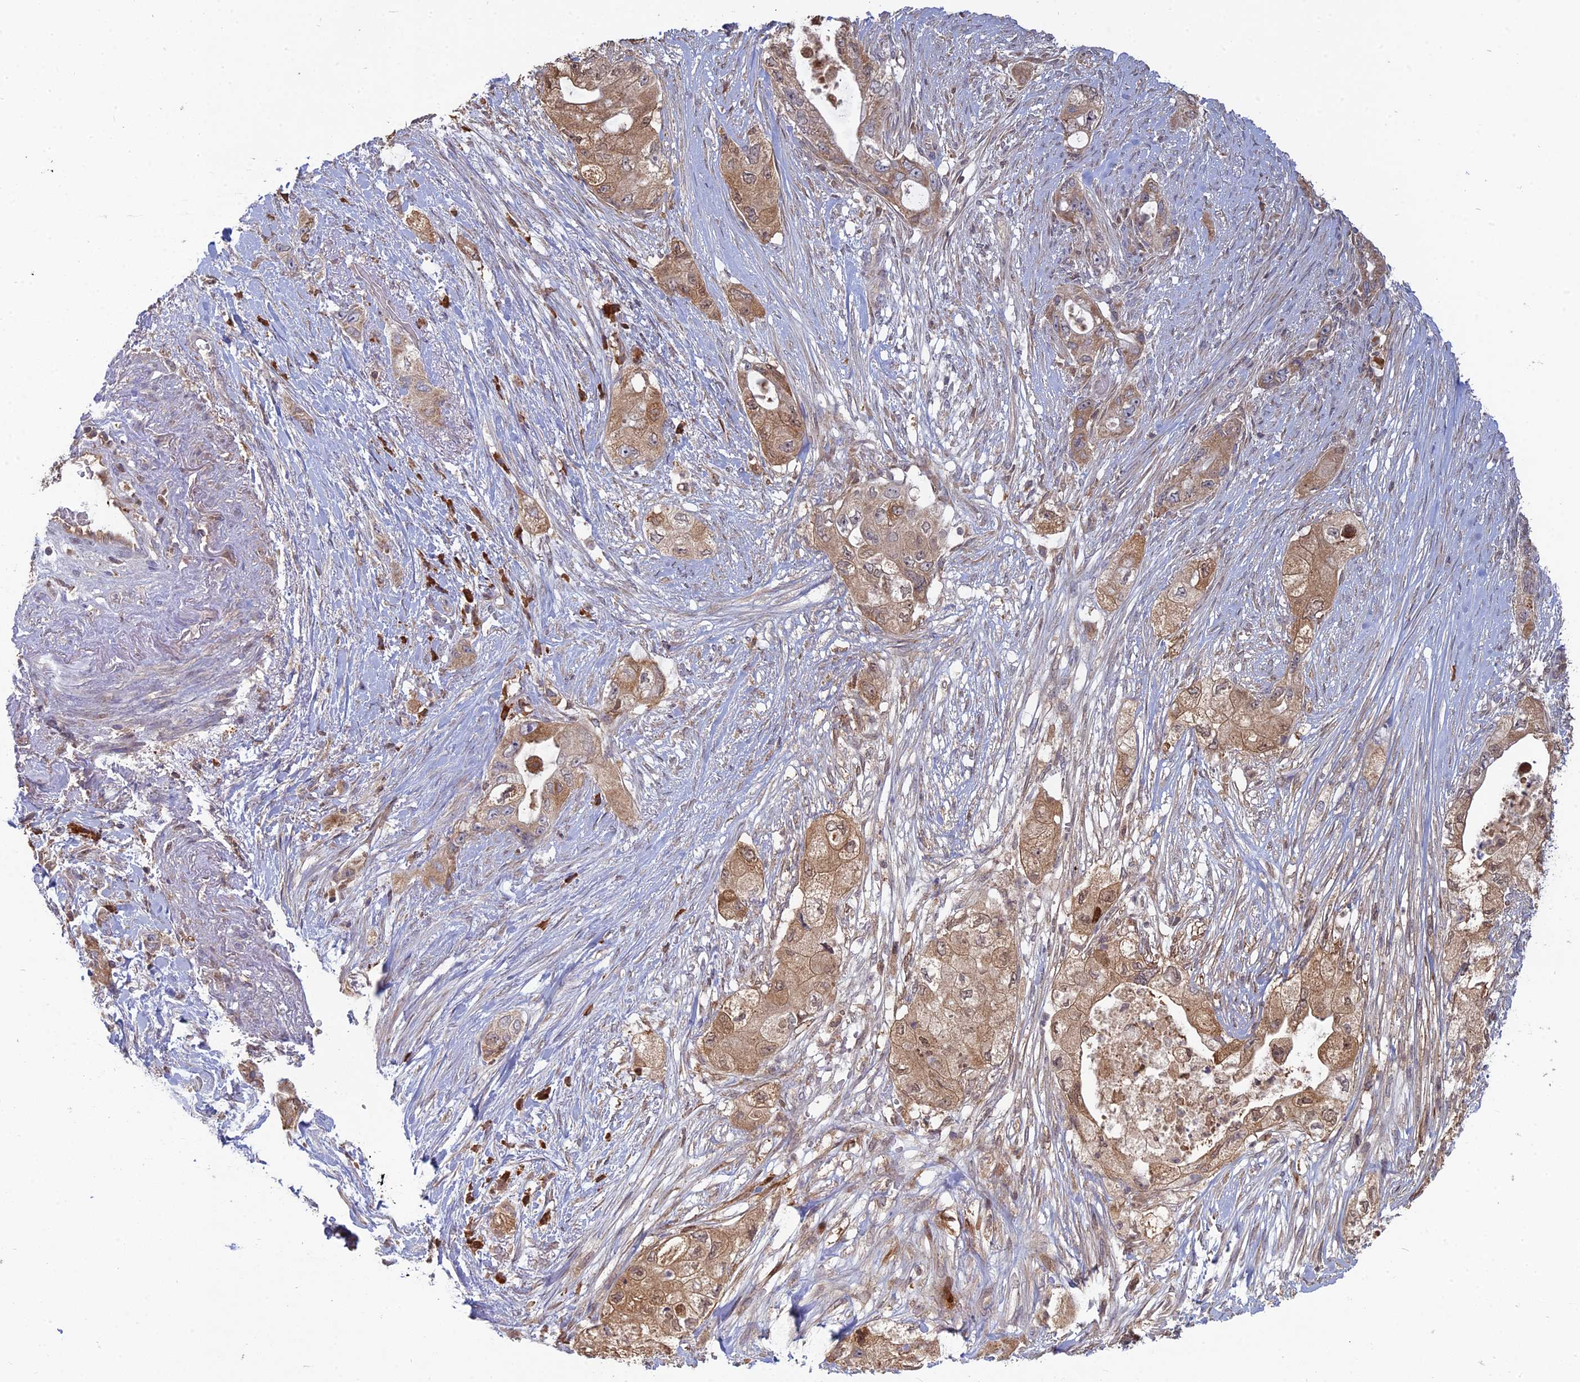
{"staining": {"intensity": "moderate", "quantity": ">75%", "location": "cytoplasmic/membranous"}, "tissue": "pancreatic cancer", "cell_type": "Tumor cells", "image_type": "cancer", "snomed": [{"axis": "morphology", "description": "Adenocarcinoma, NOS"}, {"axis": "topography", "description": "Pancreas"}], "caption": "There is medium levels of moderate cytoplasmic/membranous staining in tumor cells of pancreatic cancer, as demonstrated by immunohistochemical staining (brown color).", "gene": "TMEM208", "patient": {"sex": "female", "age": 73}}